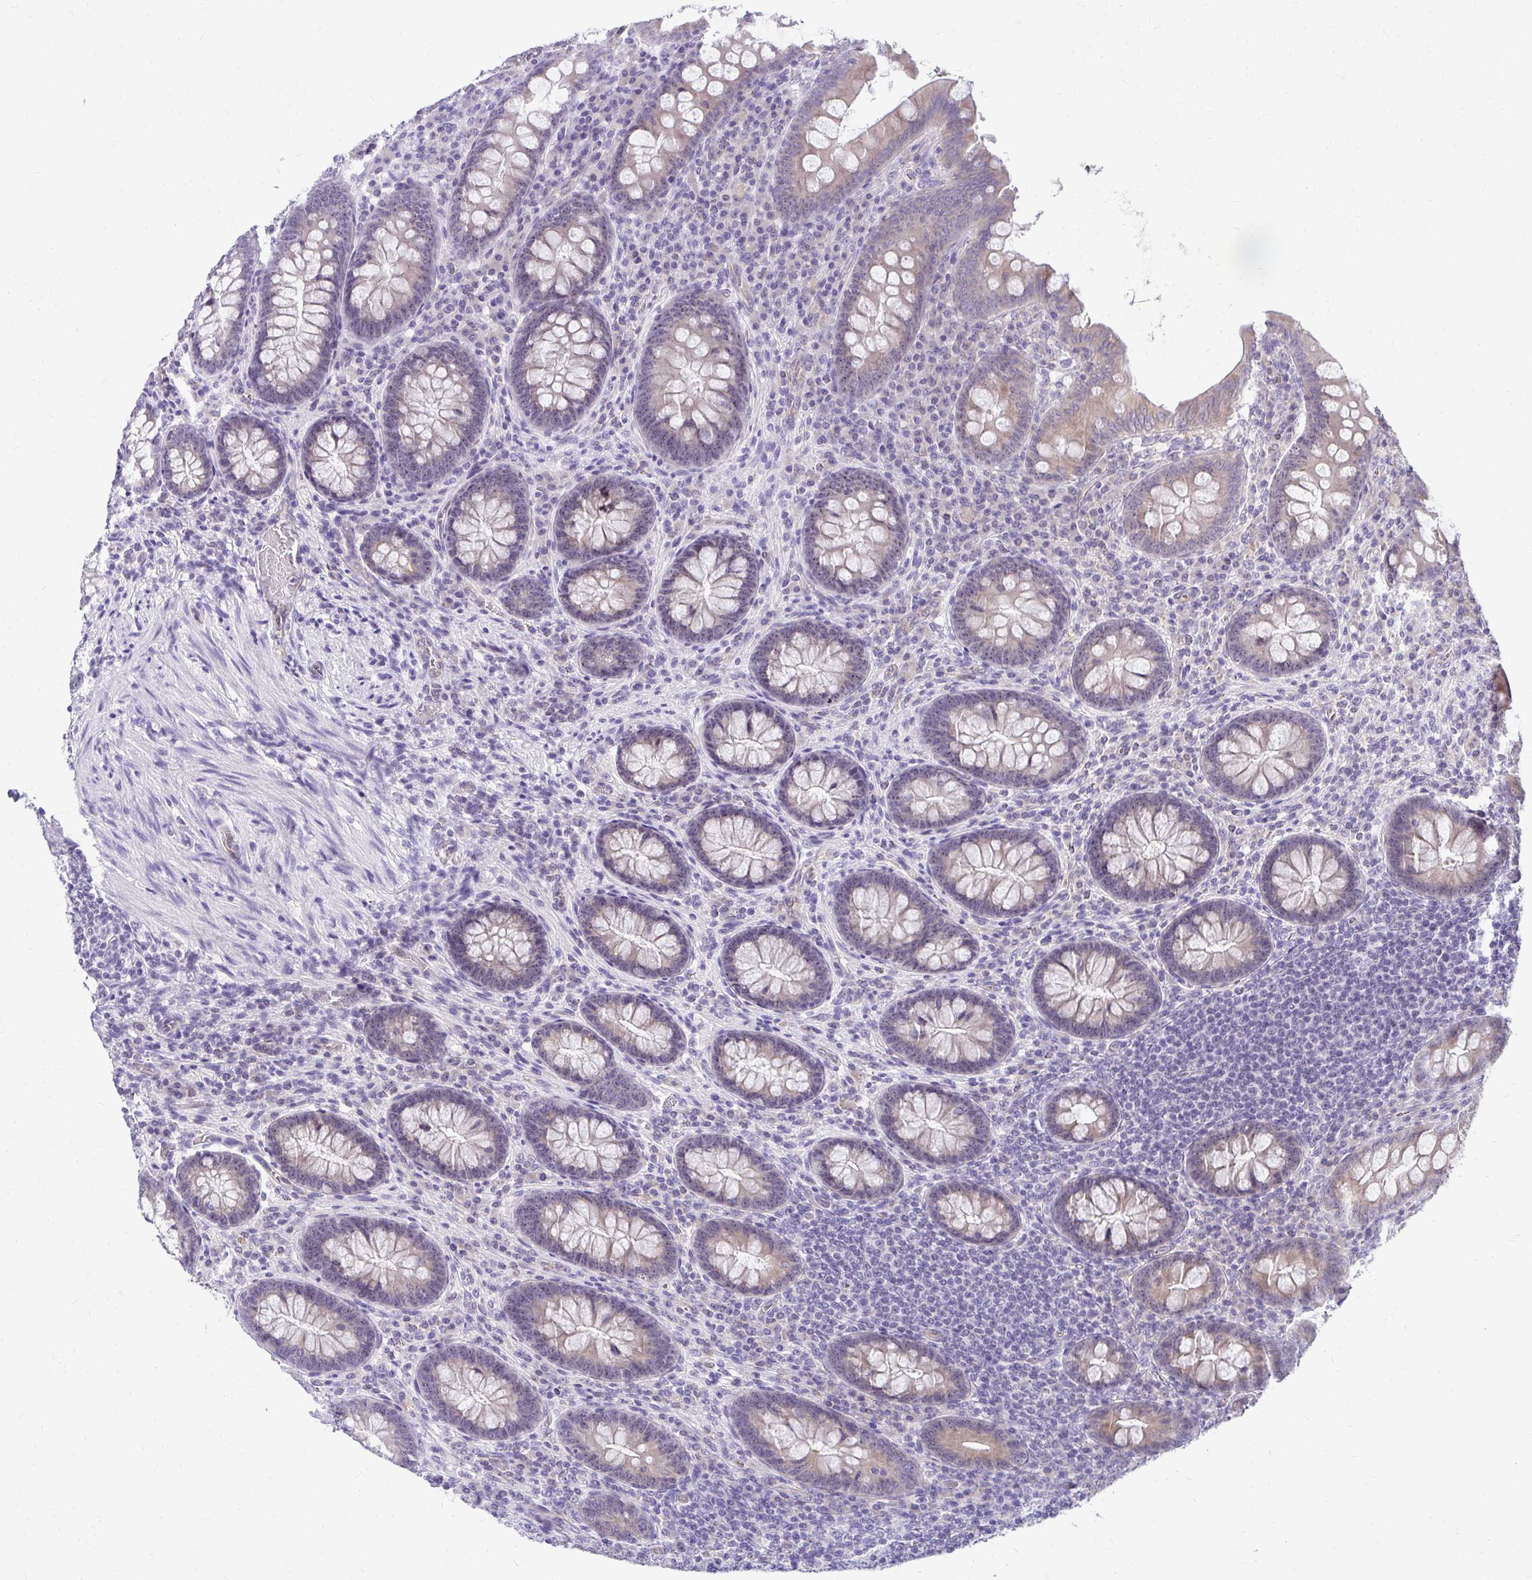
{"staining": {"intensity": "weak", "quantity": "25%-75%", "location": "cytoplasmic/membranous"}, "tissue": "appendix", "cell_type": "Glandular cells", "image_type": "normal", "snomed": [{"axis": "morphology", "description": "Normal tissue, NOS"}, {"axis": "topography", "description": "Appendix"}], "caption": "Glandular cells exhibit low levels of weak cytoplasmic/membranous staining in approximately 25%-75% of cells in unremarkable appendix. The protein is stained brown, and the nuclei are stained in blue (DAB (3,3'-diaminobenzidine) IHC with brightfield microscopy, high magnification).", "gene": "NIFK", "patient": {"sex": "male", "age": 71}}